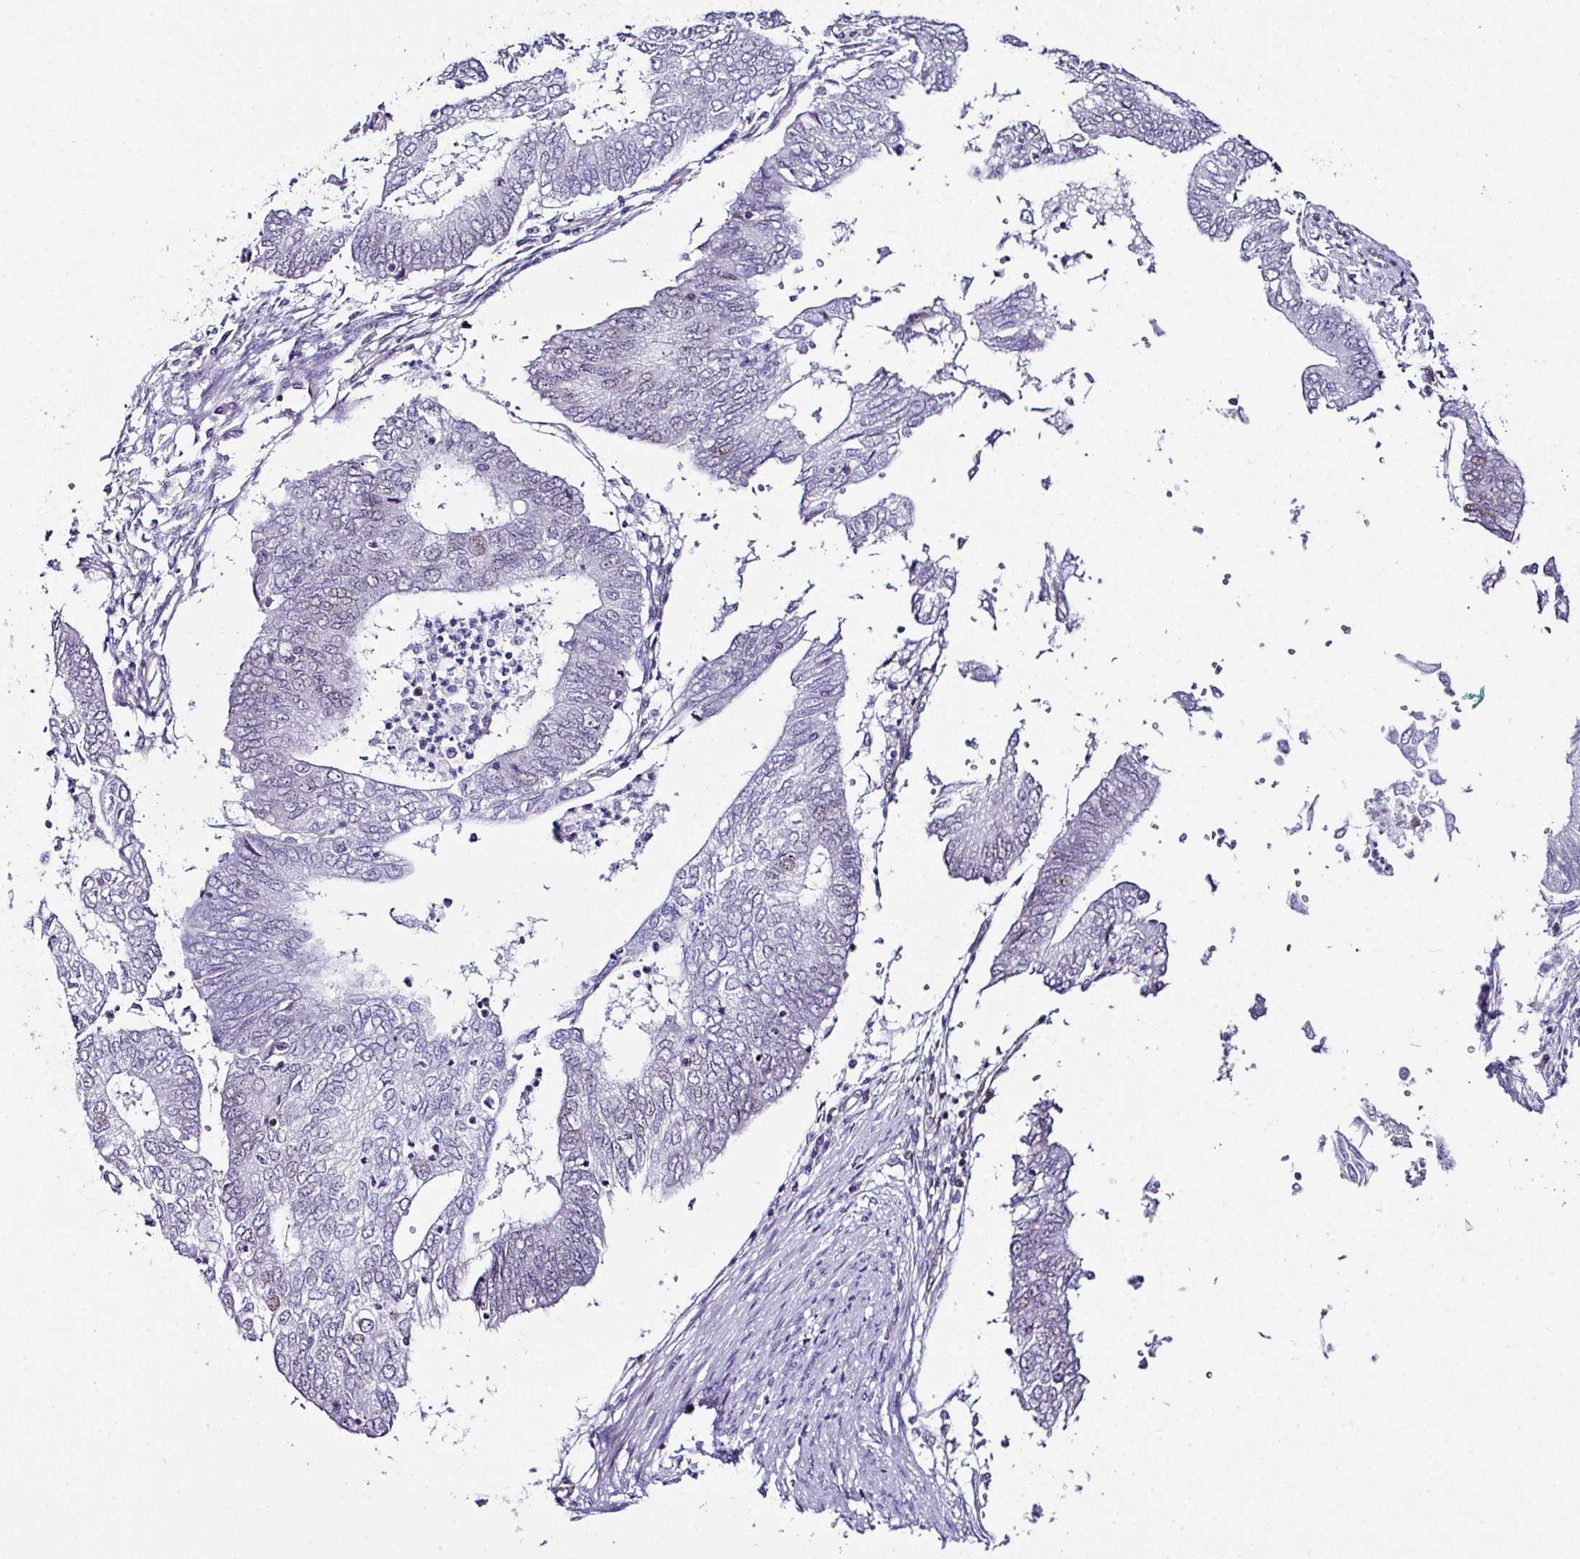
{"staining": {"intensity": "negative", "quantity": "none", "location": "none"}, "tissue": "endometrial cancer", "cell_type": "Tumor cells", "image_type": "cancer", "snomed": [{"axis": "morphology", "description": "Adenocarcinoma, NOS"}, {"axis": "topography", "description": "Endometrium"}], "caption": "An IHC histopathology image of endometrial cancer (adenocarcinoma) is shown. There is no staining in tumor cells of endometrial cancer (adenocarcinoma).", "gene": "FBXO34", "patient": {"sex": "female", "age": 68}}